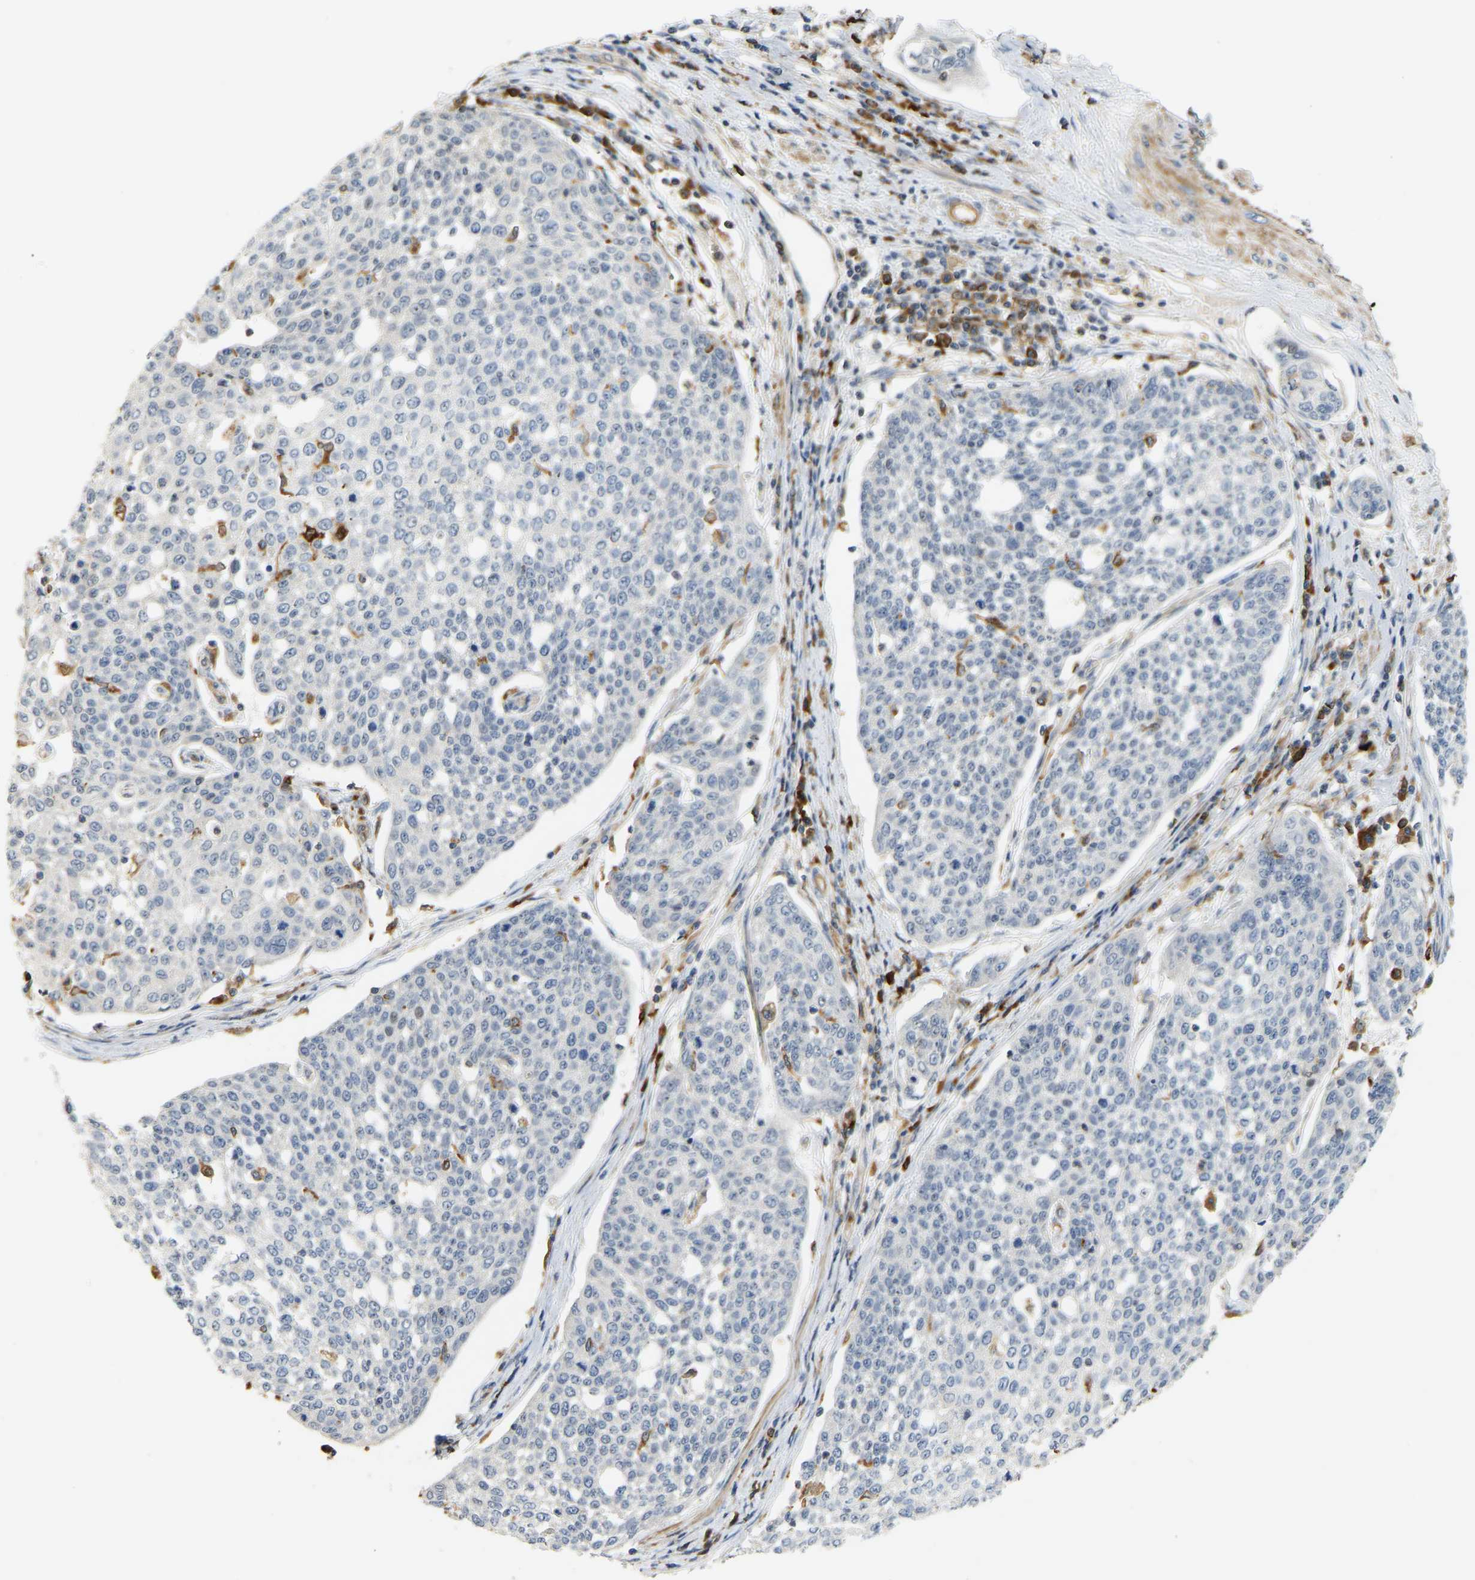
{"staining": {"intensity": "negative", "quantity": "none", "location": "none"}, "tissue": "cervical cancer", "cell_type": "Tumor cells", "image_type": "cancer", "snomed": [{"axis": "morphology", "description": "Squamous cell carcinoma, NOS"}, {"axis": "topography", "description": "Cervix"}], "caption": "Immunohistochemistry of cervical cancer (squamous cell carcinoma) demonstrates no staining in tumor cells.", "gene": "PLCG2", "patient": {"sex": "female", "age": 34}}